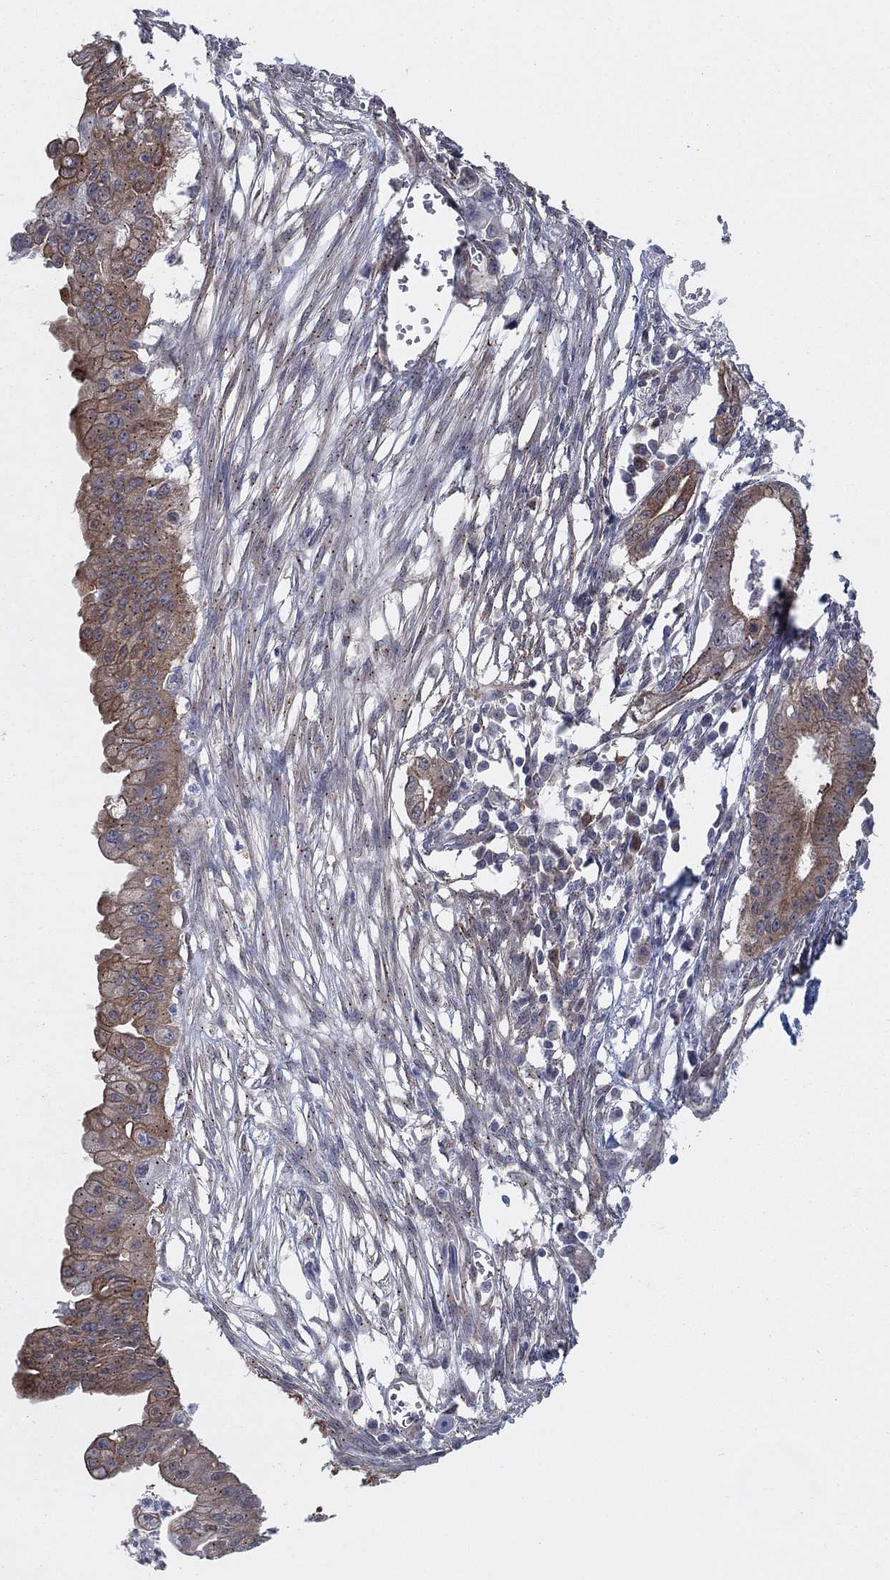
{"staining": {"intensity": "moderate", "quantity": "25%-75%", "location": "cytoplasmic/membranous"}, "tissue": "pancreatic cancer", "cell_type": "Tumor cells", "image_type": "cancer", "snomed": [{"axis": "morphology", "description": "Normal tissue, NOS"}, {"axis": "morphology", "description": "Adenocarcinoma, NOS"}, {"axis": "topography", "description": "Pancreas"}], "caption": "The photomicrograph exhibits a brown stain indicating the presence of a protein in the cytoplasmic/membranous of tumor cells in adenocarcinoma (pancreatic).", "gene": "SH3RF1", "patient": {"sex": "female", "age": 58}}